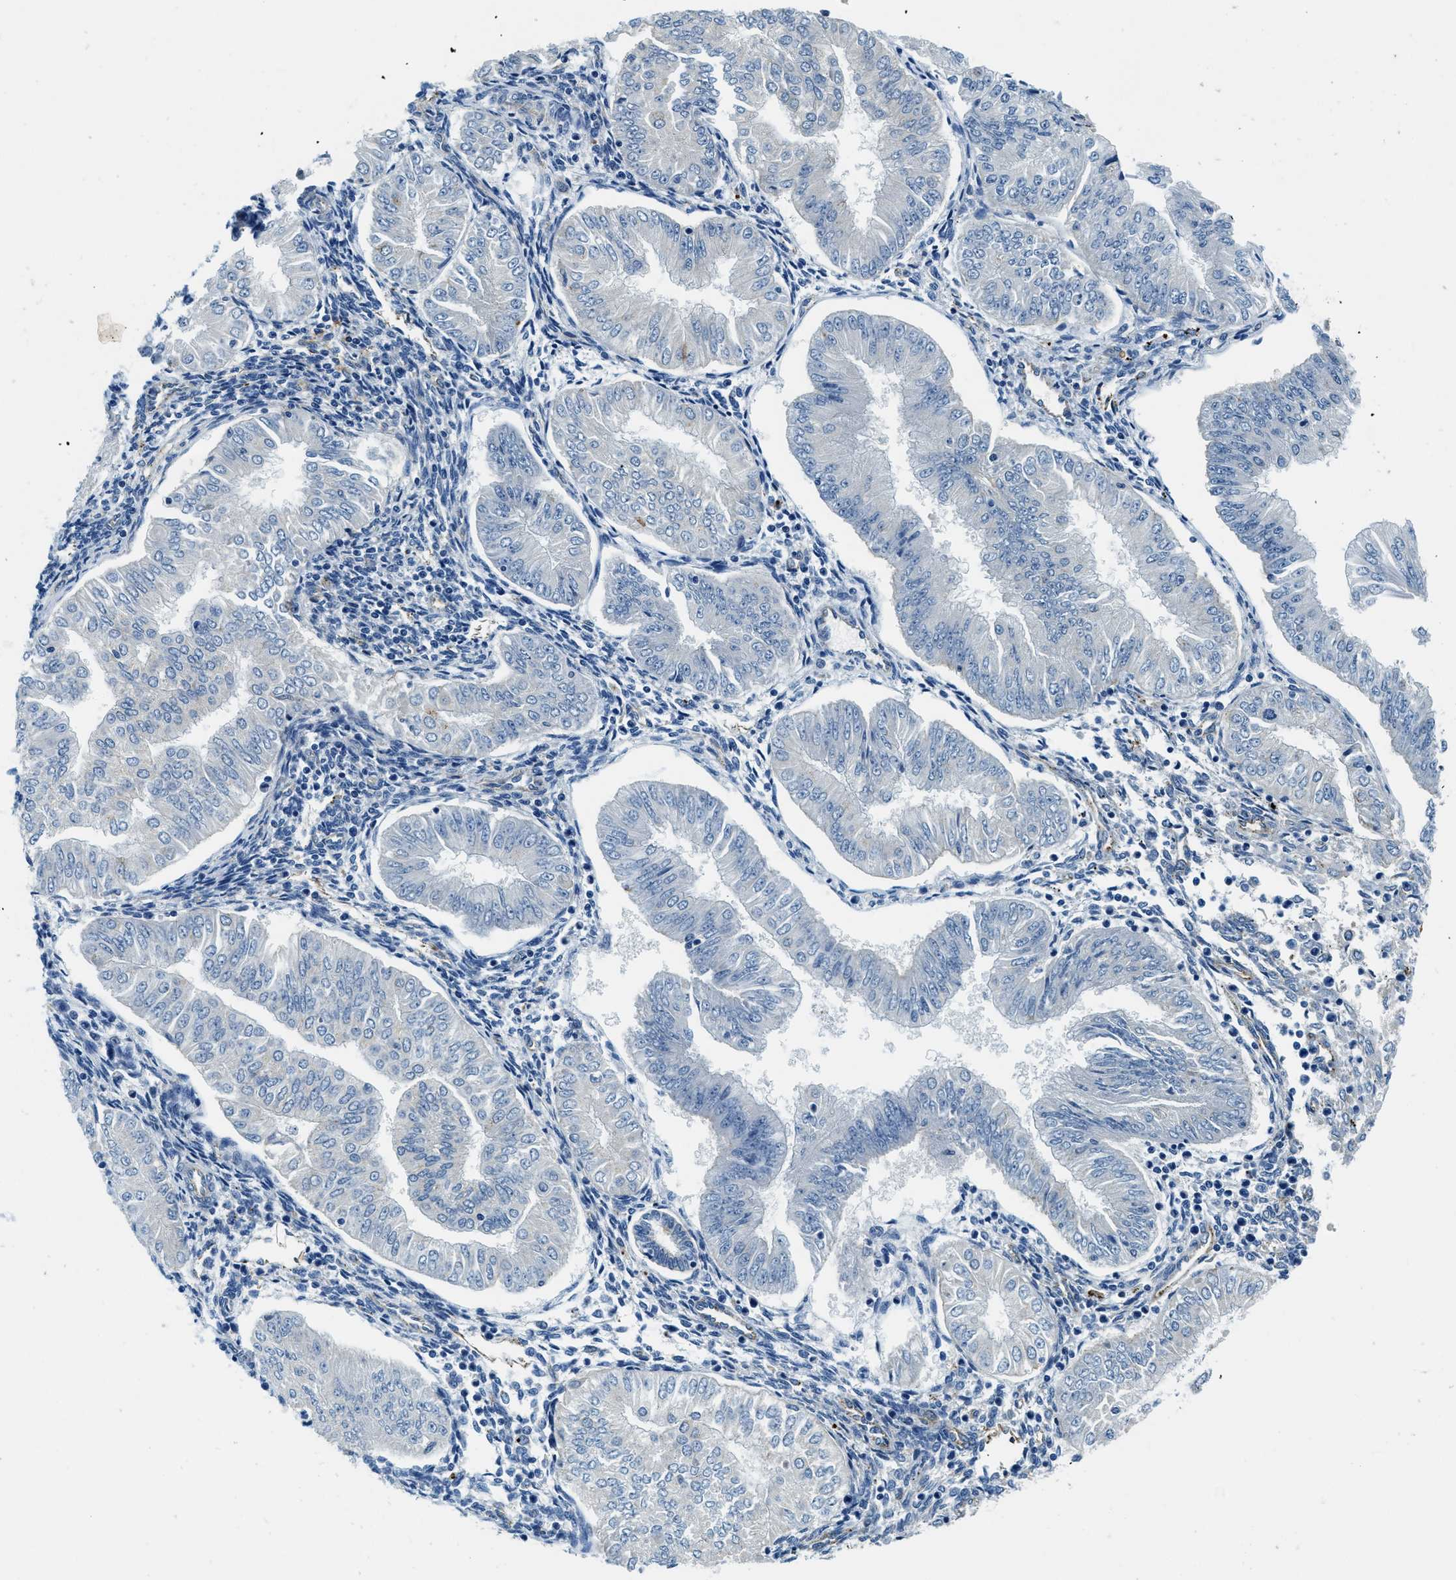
{"staining": {"intensity": "negative", "quantity": "none", "location": "none"}, "tissue": "endometrial cancer", "cell_type": "Tumor cells", "image_type": "cancer", "snomed": [{"axis": "morphology", "description": "Normal tissue, NOS"}, {"axis": "morphology", "description": "Adenocarcinoma, NOS"}, {"axis": "topography", "description": "Endometrium"}], "caption": "Adenocarcinoma (endometrial) was stained to show a protein in brown. There is no significant staining in tumor cells.", "gene": "GNS", "patient": {"sex": "female", "age": 53}}